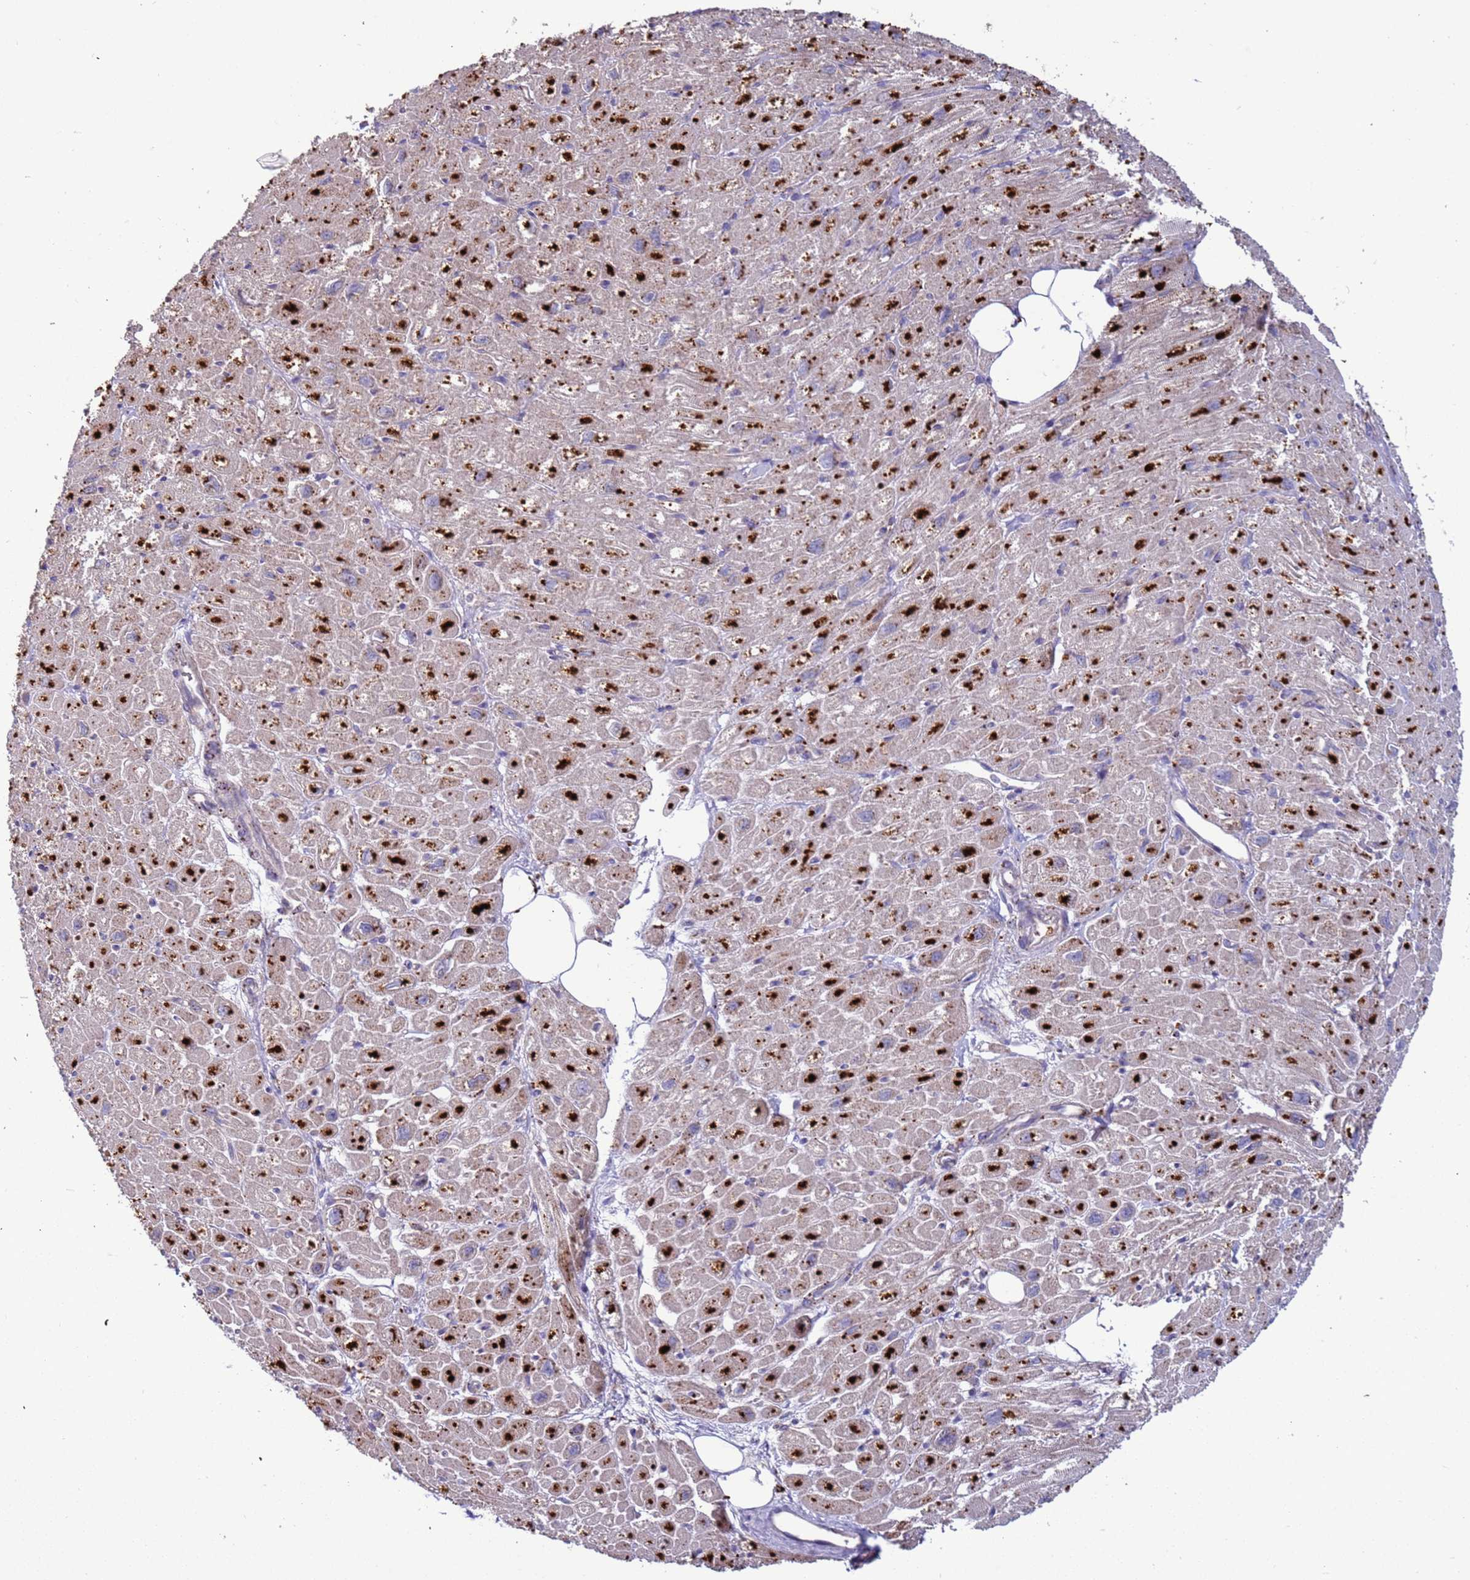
{"staining": {"intensity": "strong", "quantity": "25%-75%", "location": "cytoplasmic/membranous"}, "tissue": "heart muscle", "cell_type": "Cardiomyocytes", "image_type": "normal", "snomed": [{"axis": "morphology", "description": "Normal tissue, NOS"}, {"axis": "topography", "description": "Heart"}], "caption": "This is an image of immunohistochemistry staining of benign heart muscle, which shows strong staining in the cytoplasmic/membranous of cardiomyocytes.", "gene": "VPS36", "patient": {"sex": "male", "age": 50}}